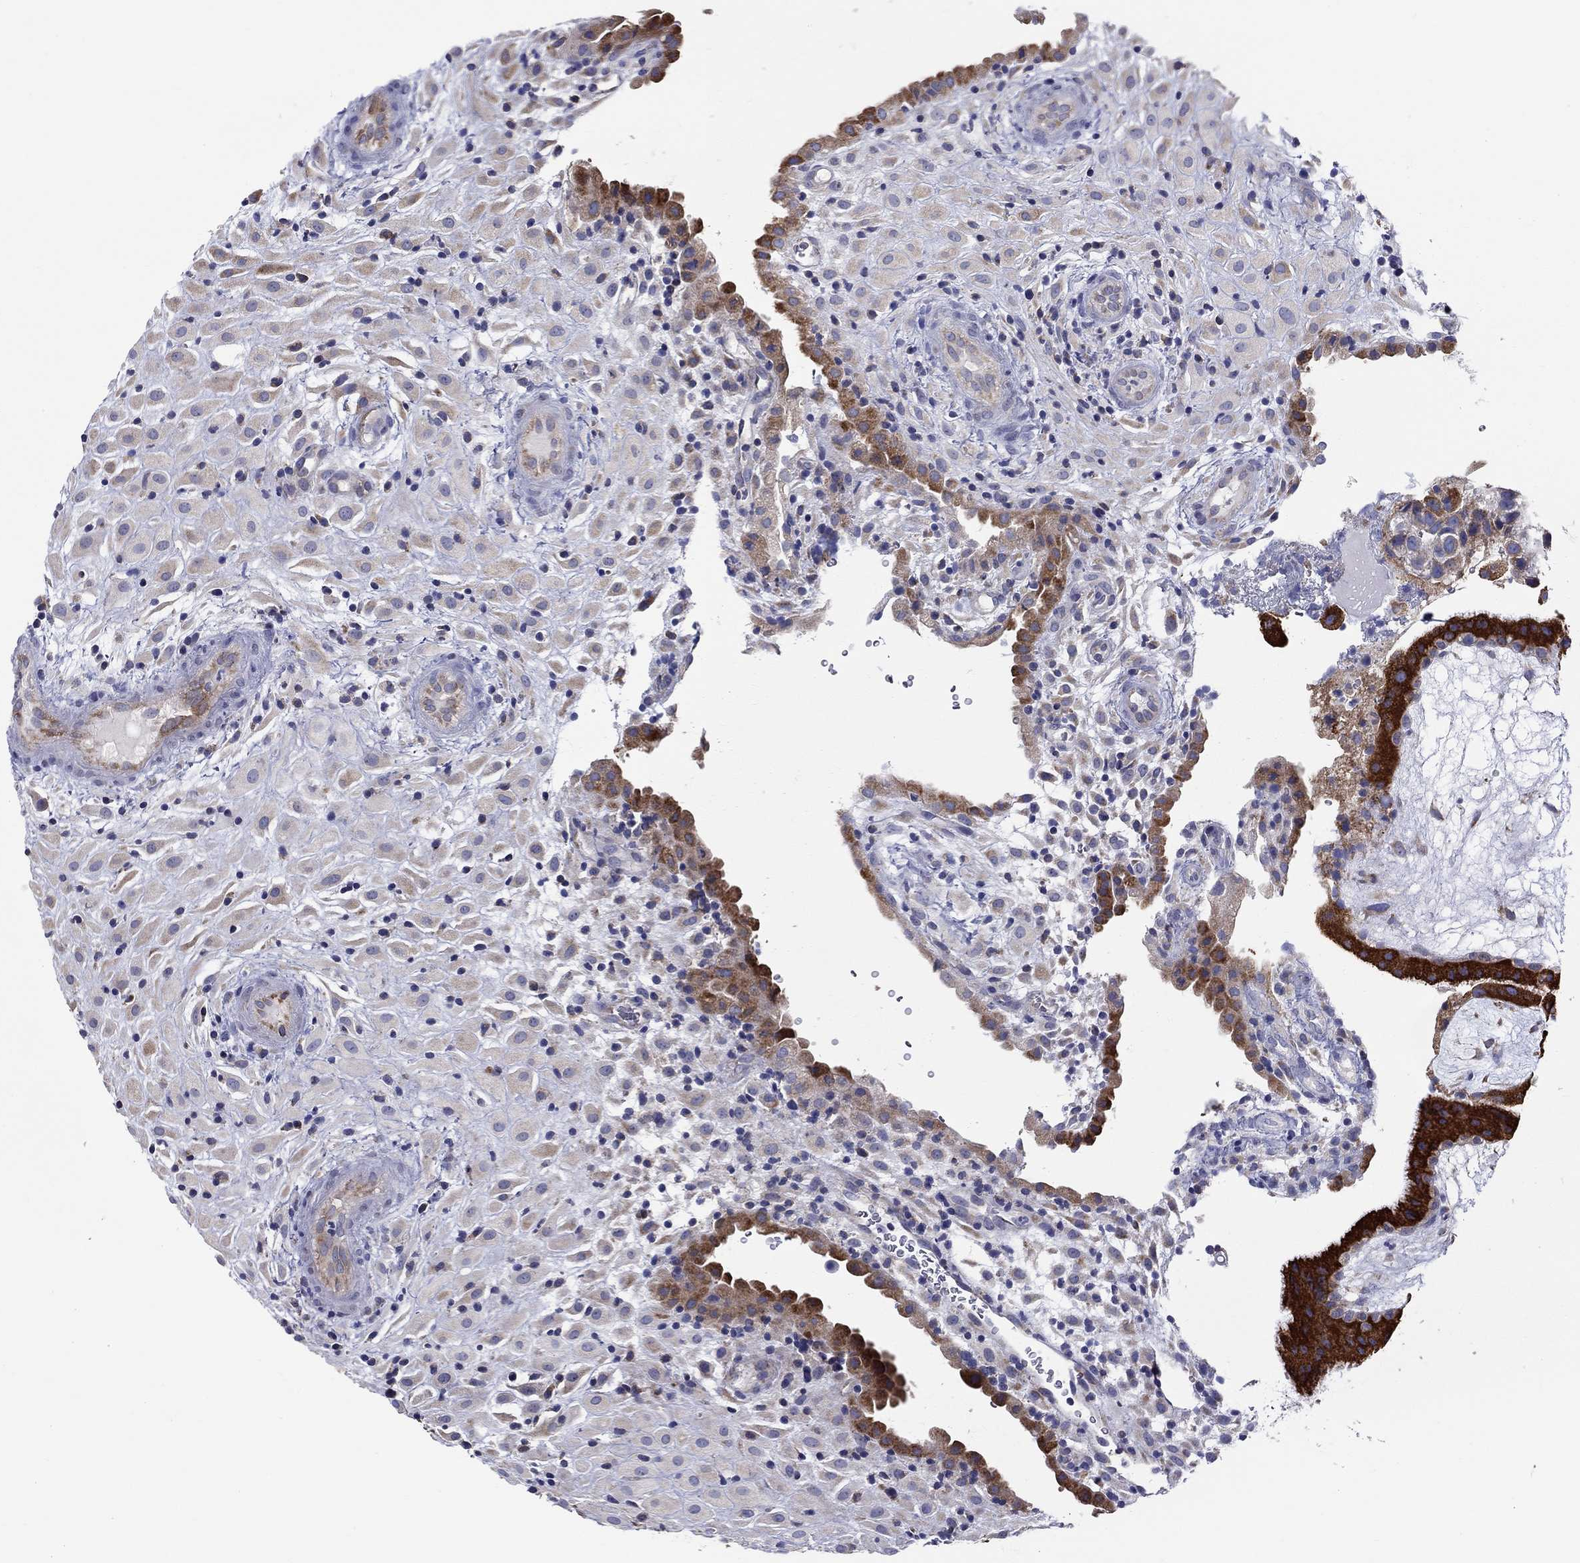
{"staining": {"intensity": "negative", "quantity": "none", "location": "none"}, "tissue": "placenta", "cell_type": "Decidual cells", "image_type": "normal", "snomed": [{"axis": "morphology", "description": "Normal tissue, NOS"}, {"axis": "topography", "description": "Placenta"}], "caption": "An immunohistochemistry (IHC) micrograph of normal placenta is shown. There is no staining in decidual cells of placenta.", "gene": "QRFPR", "patient": {"sex": "female", "age": 19}}